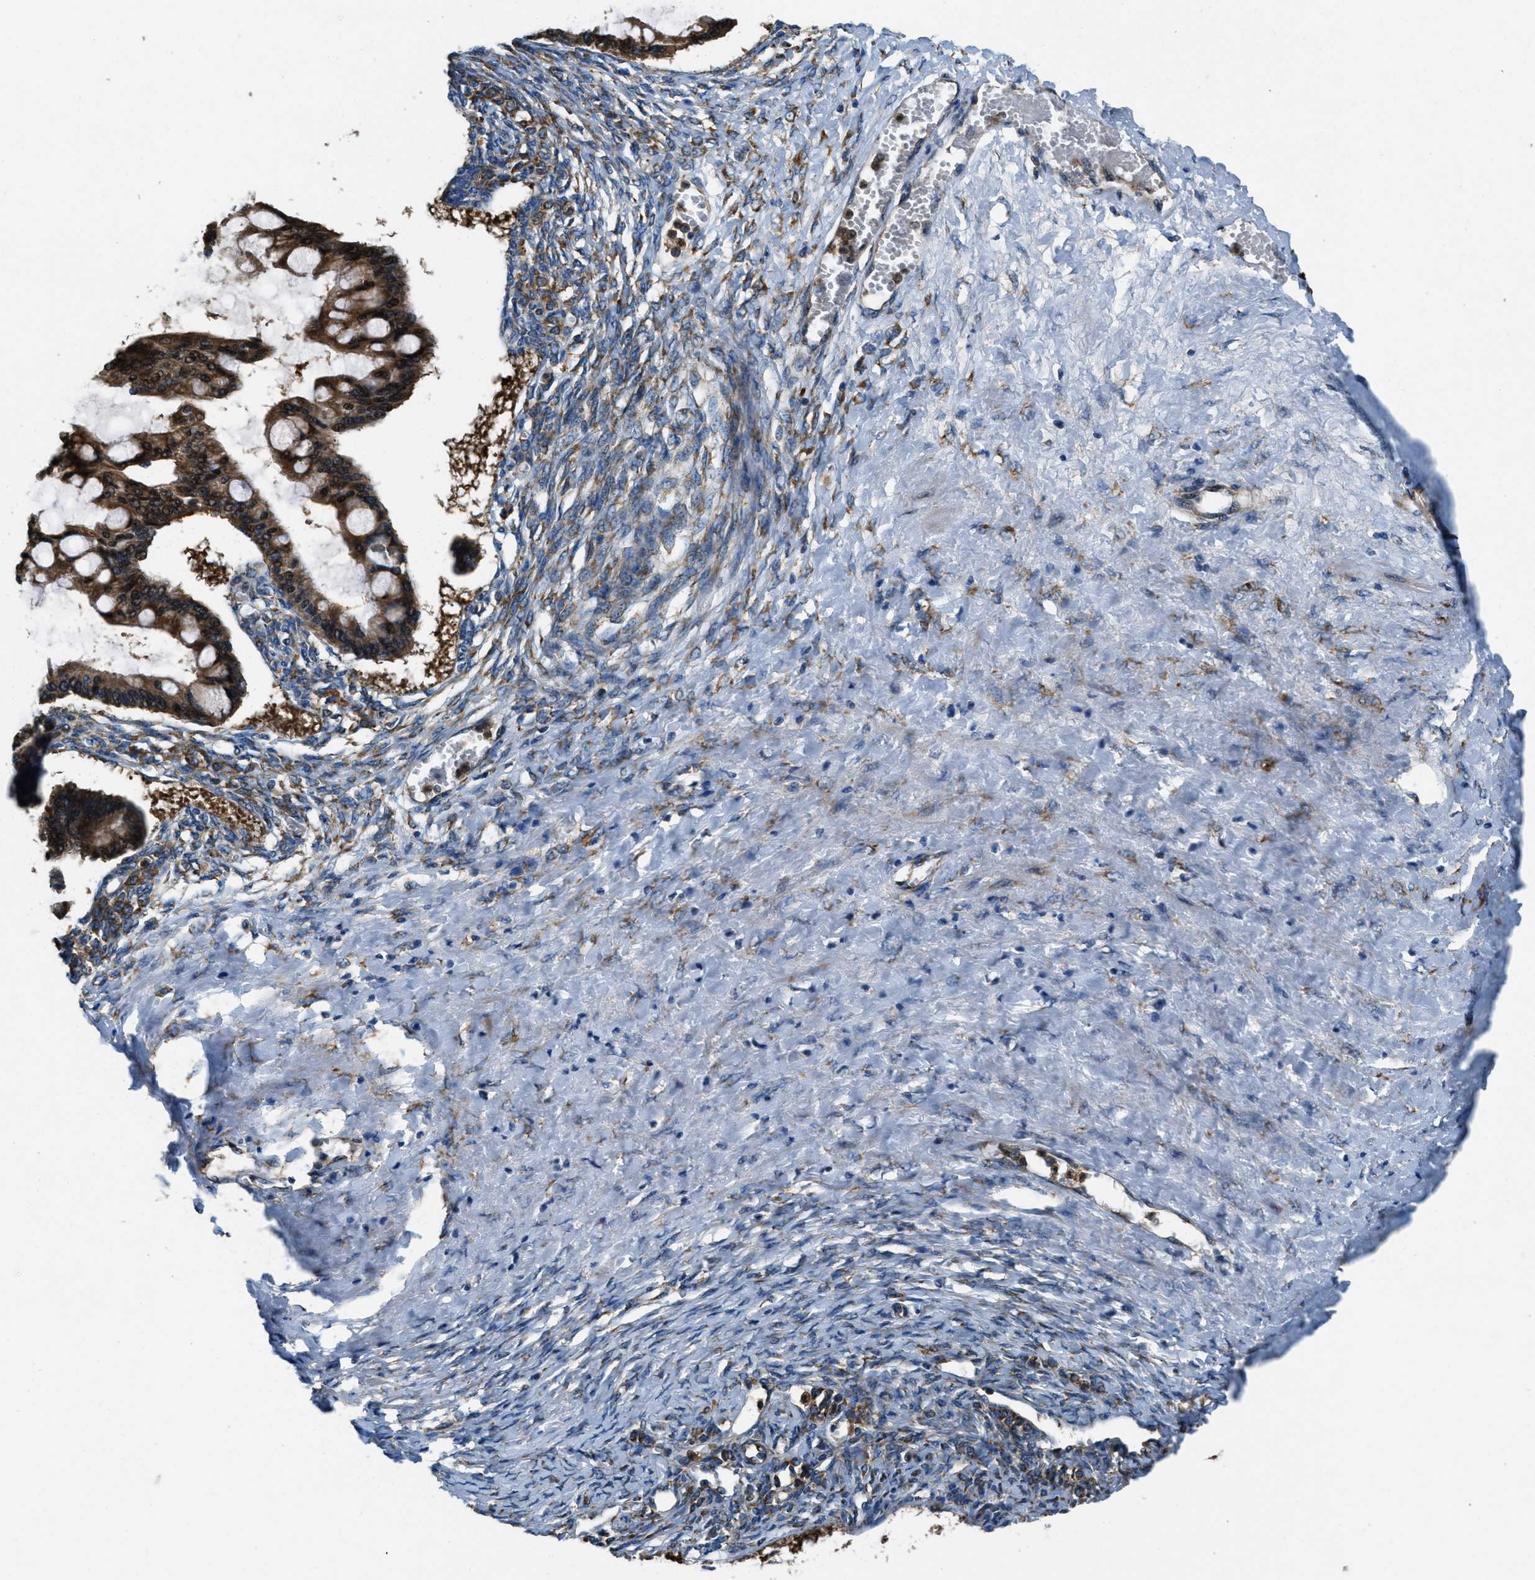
{"staining": {"intensity": "strong", "quantity": ">75%", "location": "cytoplasmic/membranous,nuclear"}, "tissue": "ovarian cancer", "cell_type": "Tumor cells", "image_type": "cancer", "snomed": [{"axis": "morphology", "description": "Cystadenocarcinoma, mucinous, NOS"}, {"axis": "topography", "description": "Ovary"}], "caption": "Ovarian cancer (mucinous cystadenocarcinoma) stained with a protein marker shows strong staining in tumor cells.", "gene": "GIMAP8", "patient": {"sex": "female", "age": 73}}